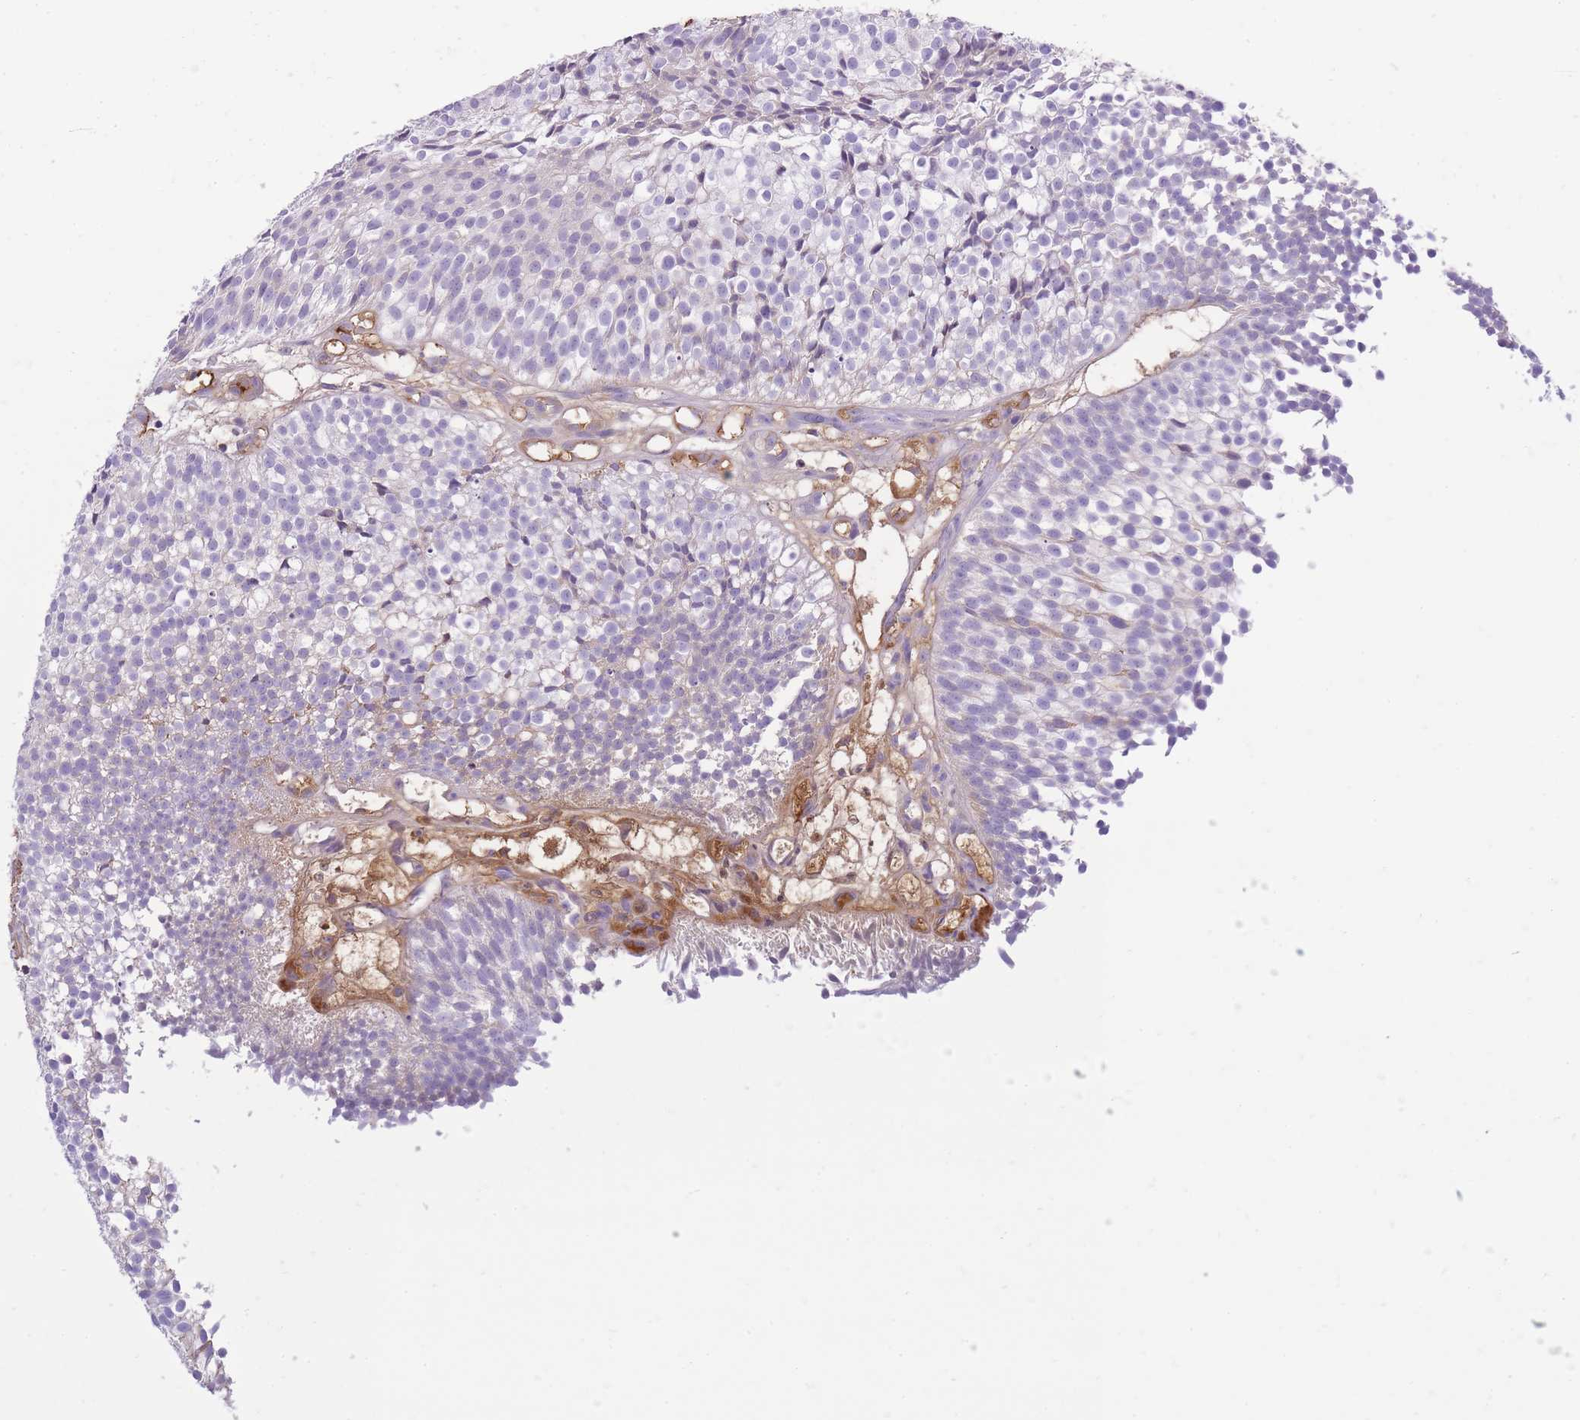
{"staining": {"intensity": "negative", "quantity": "none", "location": "none"}, "tissue": "urothelial cancer", "cell_type": "Tumor cells", "image_type": "cancer", "snomed": [{"axis": "morphology", "description": "Urothelial carcinoma, Low grade"}, {"axis": "topography", "description": "Urinary bladder"}], "caption": "Tumor cells are negative for brown protein staining in low-grade urothelial carcinoma.", "gene": "IGKV1D-42", "patient": {"sex": "male", "age": 91}}